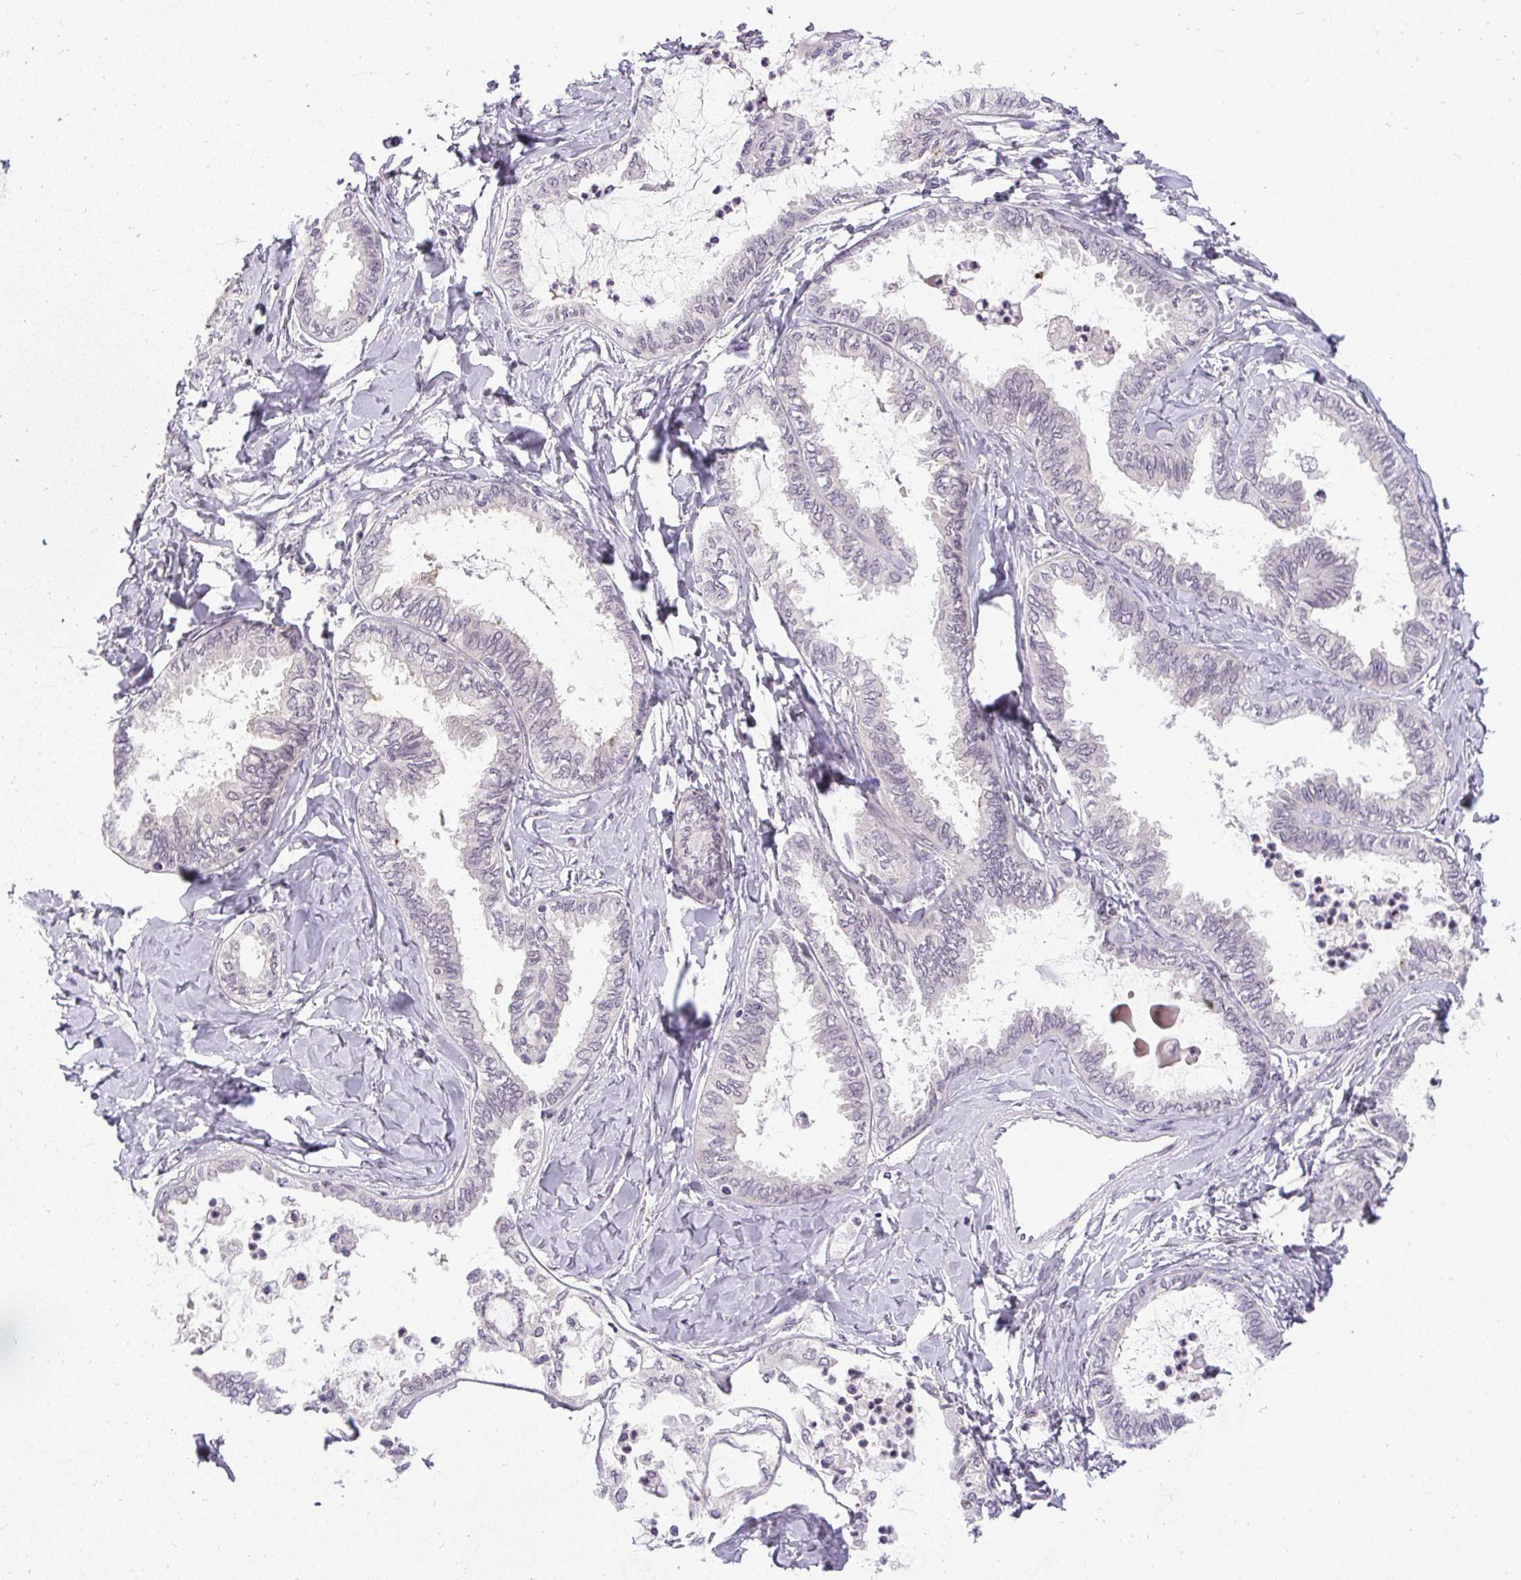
{"staining": {"intensity": "negative", "quantity": "none", "location": "none"}, "tissue": "ovarian cancer", "cell_type": "Tumor cells", "image_type": "cancer", "snomed": [{"axis": "morphology", "description": "Carcinoma, endometroid"}, {"axis": "topography", "description": "Ovary"}], "caption": "The immunohistochemistry (IHC) micrograph has no significant positivity in tumor cells of ovarian cancer (endometroid carcinoma) tissue.", "gene": "FAM117B", "patient": {"sex": "female", "age": 70}}